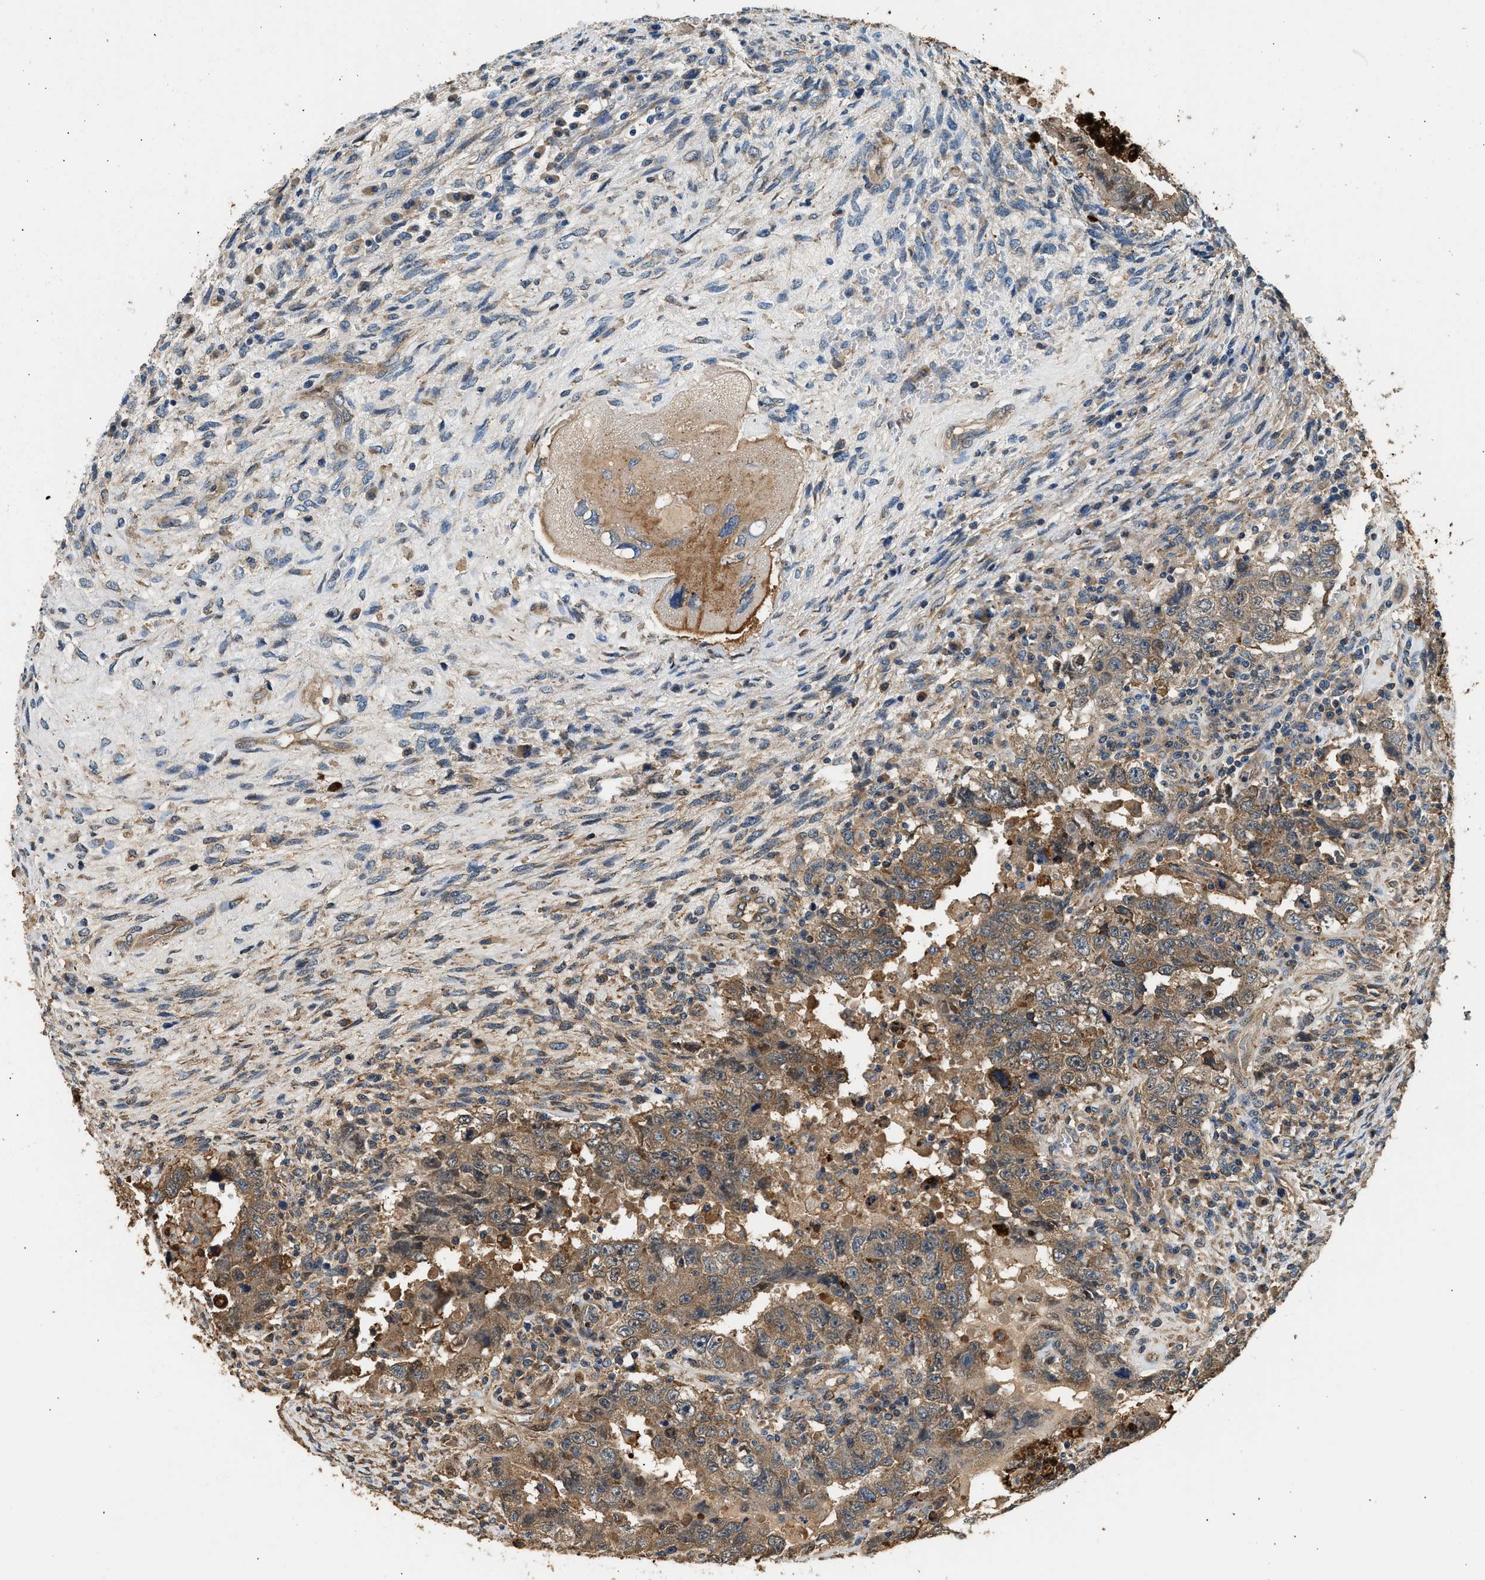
{"staining": {"intensity": "moderate", "quantity": "25%-75%", "location": "cytoplasmic/membranous"}, "tissue": "testis cancer", "cell_type": "Tumor cells", "image_type": "cancer", "snomed": [{"axis": "morphology", "description": "Carcinoma, Embryonal, NOS"}, {"axis": "topography", "description": "Testis"}], "caption": "High-magnification brightfield microscopy of testis cancer (embryonal carcinoma) stained with DAB (brown) and counterstained with hematoxylin (blue). tumor cells exhibit moderate cytoplasmic/membranous staining is seen in about25%-75% of cells.", "gene": "ANXA3", "patient": {"sex": "male", "age": 26}}